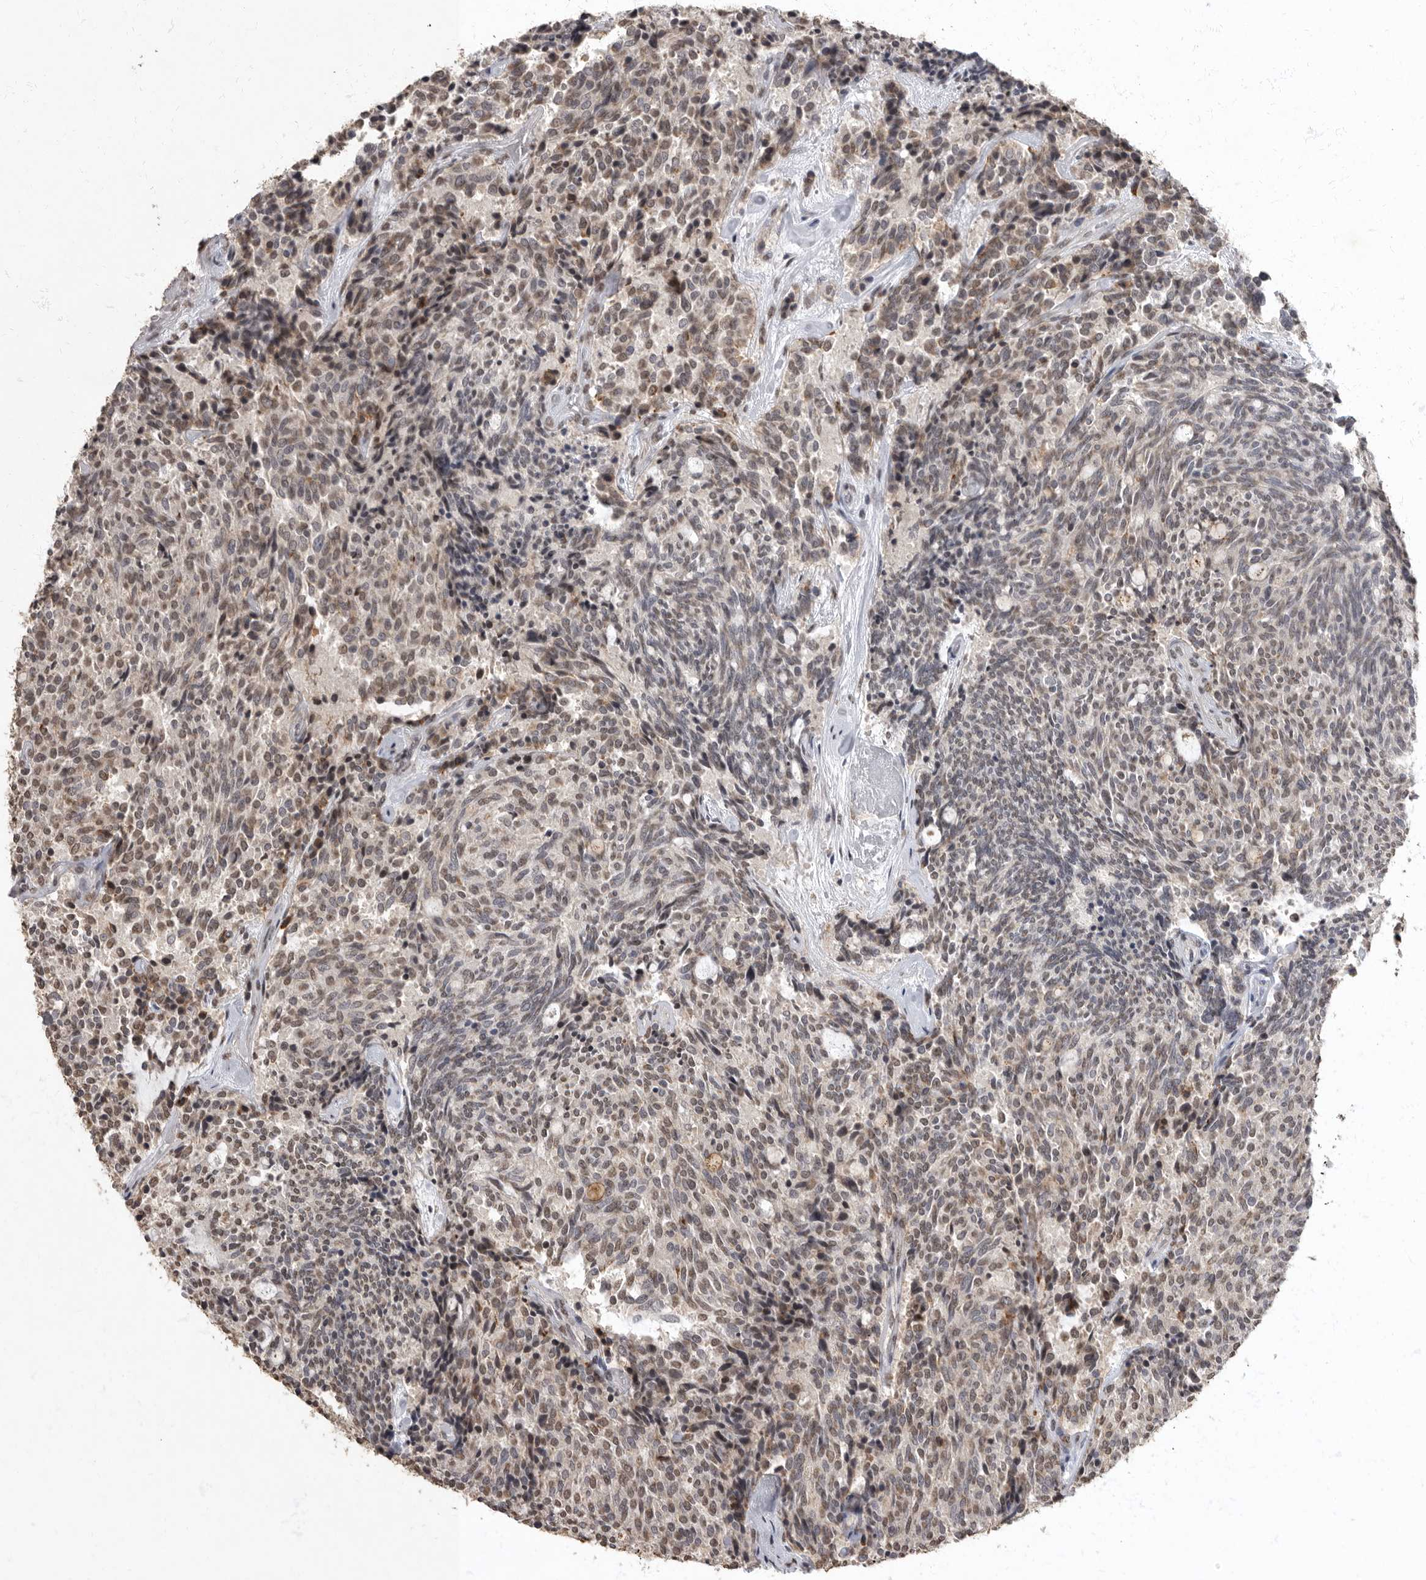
{"staining": {"intensity": "weak", "quantity": "<25%", "location": "nuclear"}, "tissue": "carcinoid", "cell_type": "Tumor cells", "image_type": "cancer", "snomed": [{"axis": "morphology", "description": "Carcinoid, malignant, NOS"}, {"axis": "topography", "description": "Pancreas"}], "caption": "Immunohistochemistry (IHC) image of human carcinoid stained for a protein (brown), which reveals no staining in tumor cells.", "gene": "NBL1", "patient": {"sex": "female", "age": 54}}